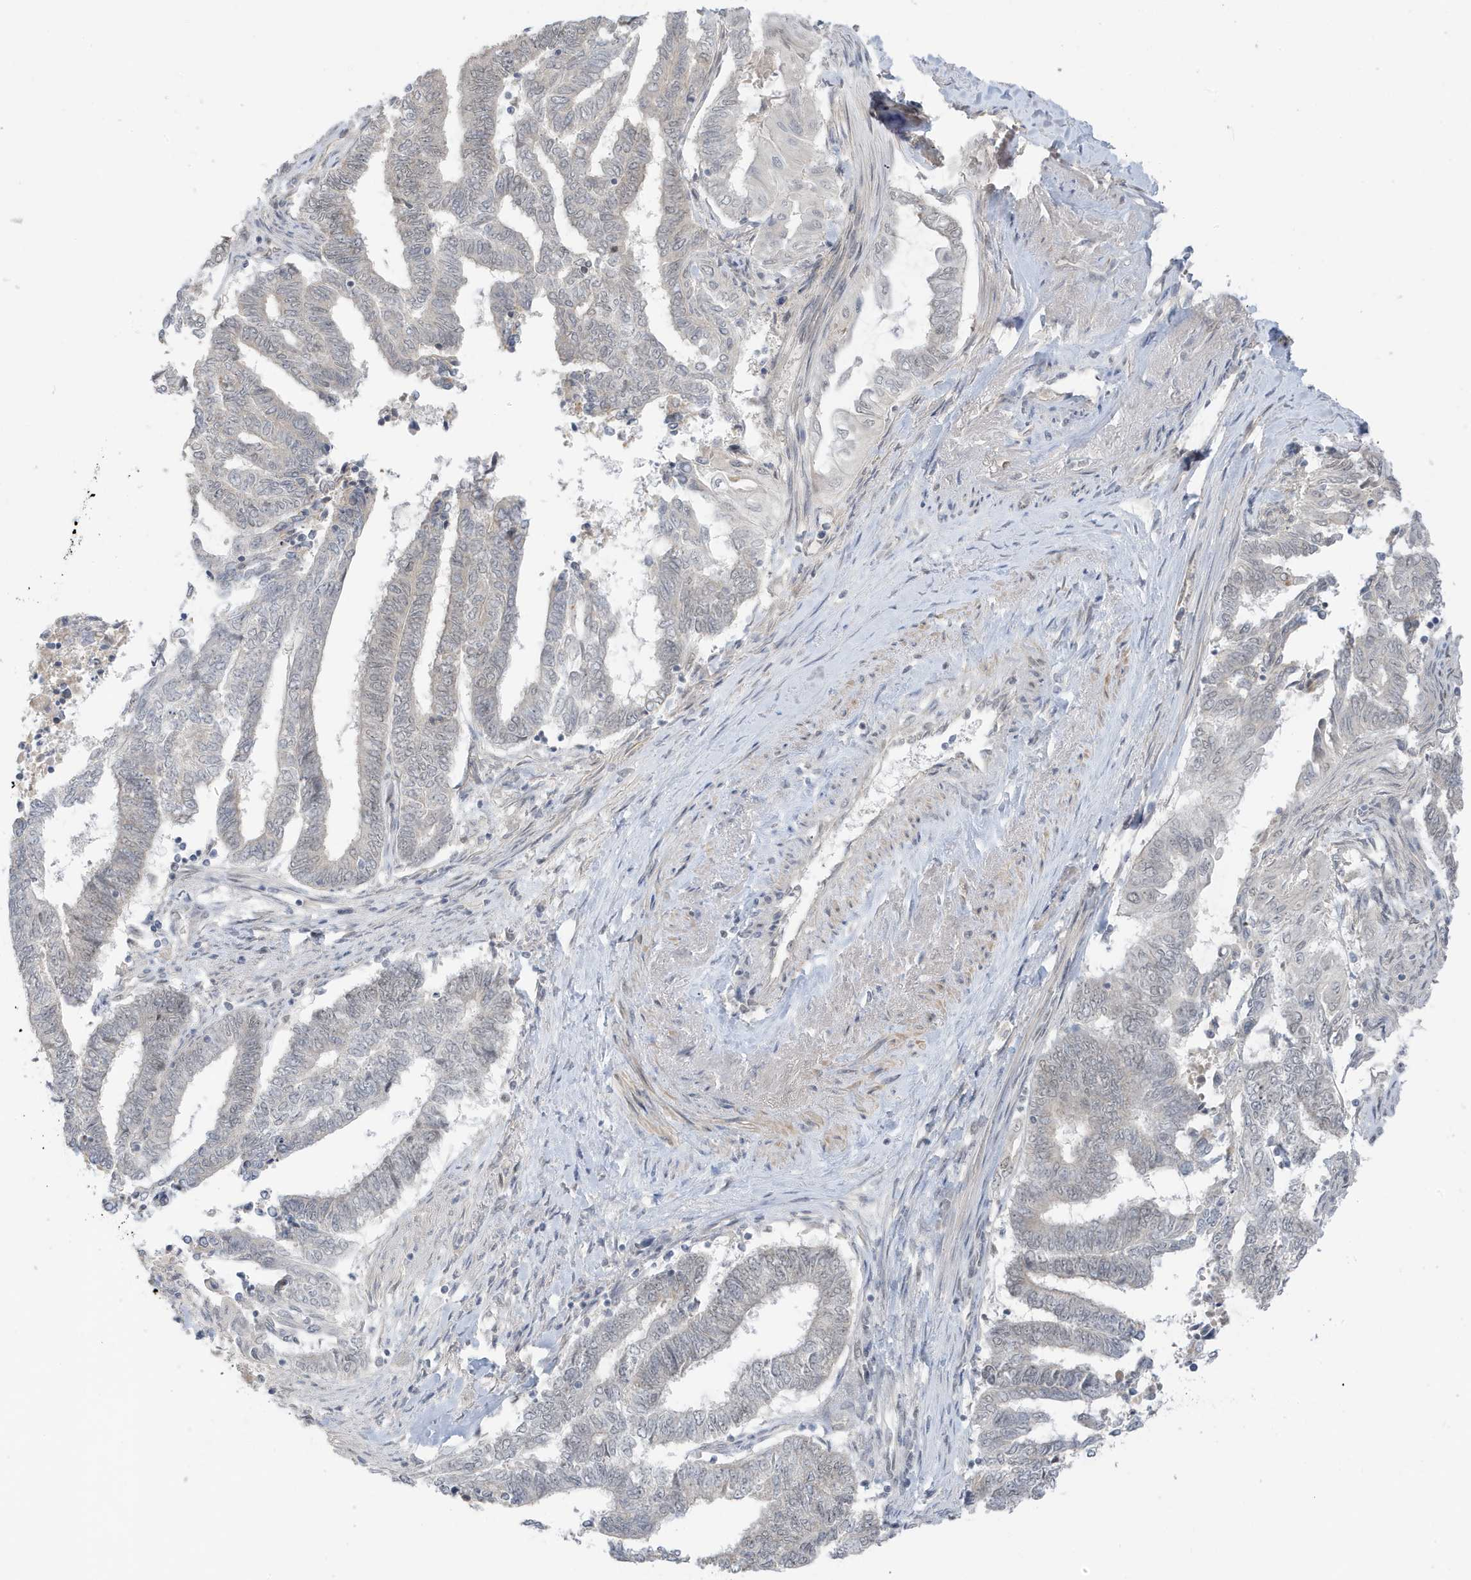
{"staining": {"intensity": "negative", "quantity": "none", "location": "none"}, "tissue": "endometrial cancer", "cell_type": "Tumor cells", "image_type": "cancer", "snomed": [{"axis": "morphology", "description": "Adenocarcinoma, NOS"}, {"axis": "topography", "description": "Uterus"}, {"axis": "topography", "description": "Endometrium"}], "caption": "Endometrial cancer was stained to show a protein in brown. There is no significant positivity in tumor cells.", "gene": "MSL3", "patient": {"sex": "female", "age": 70}}